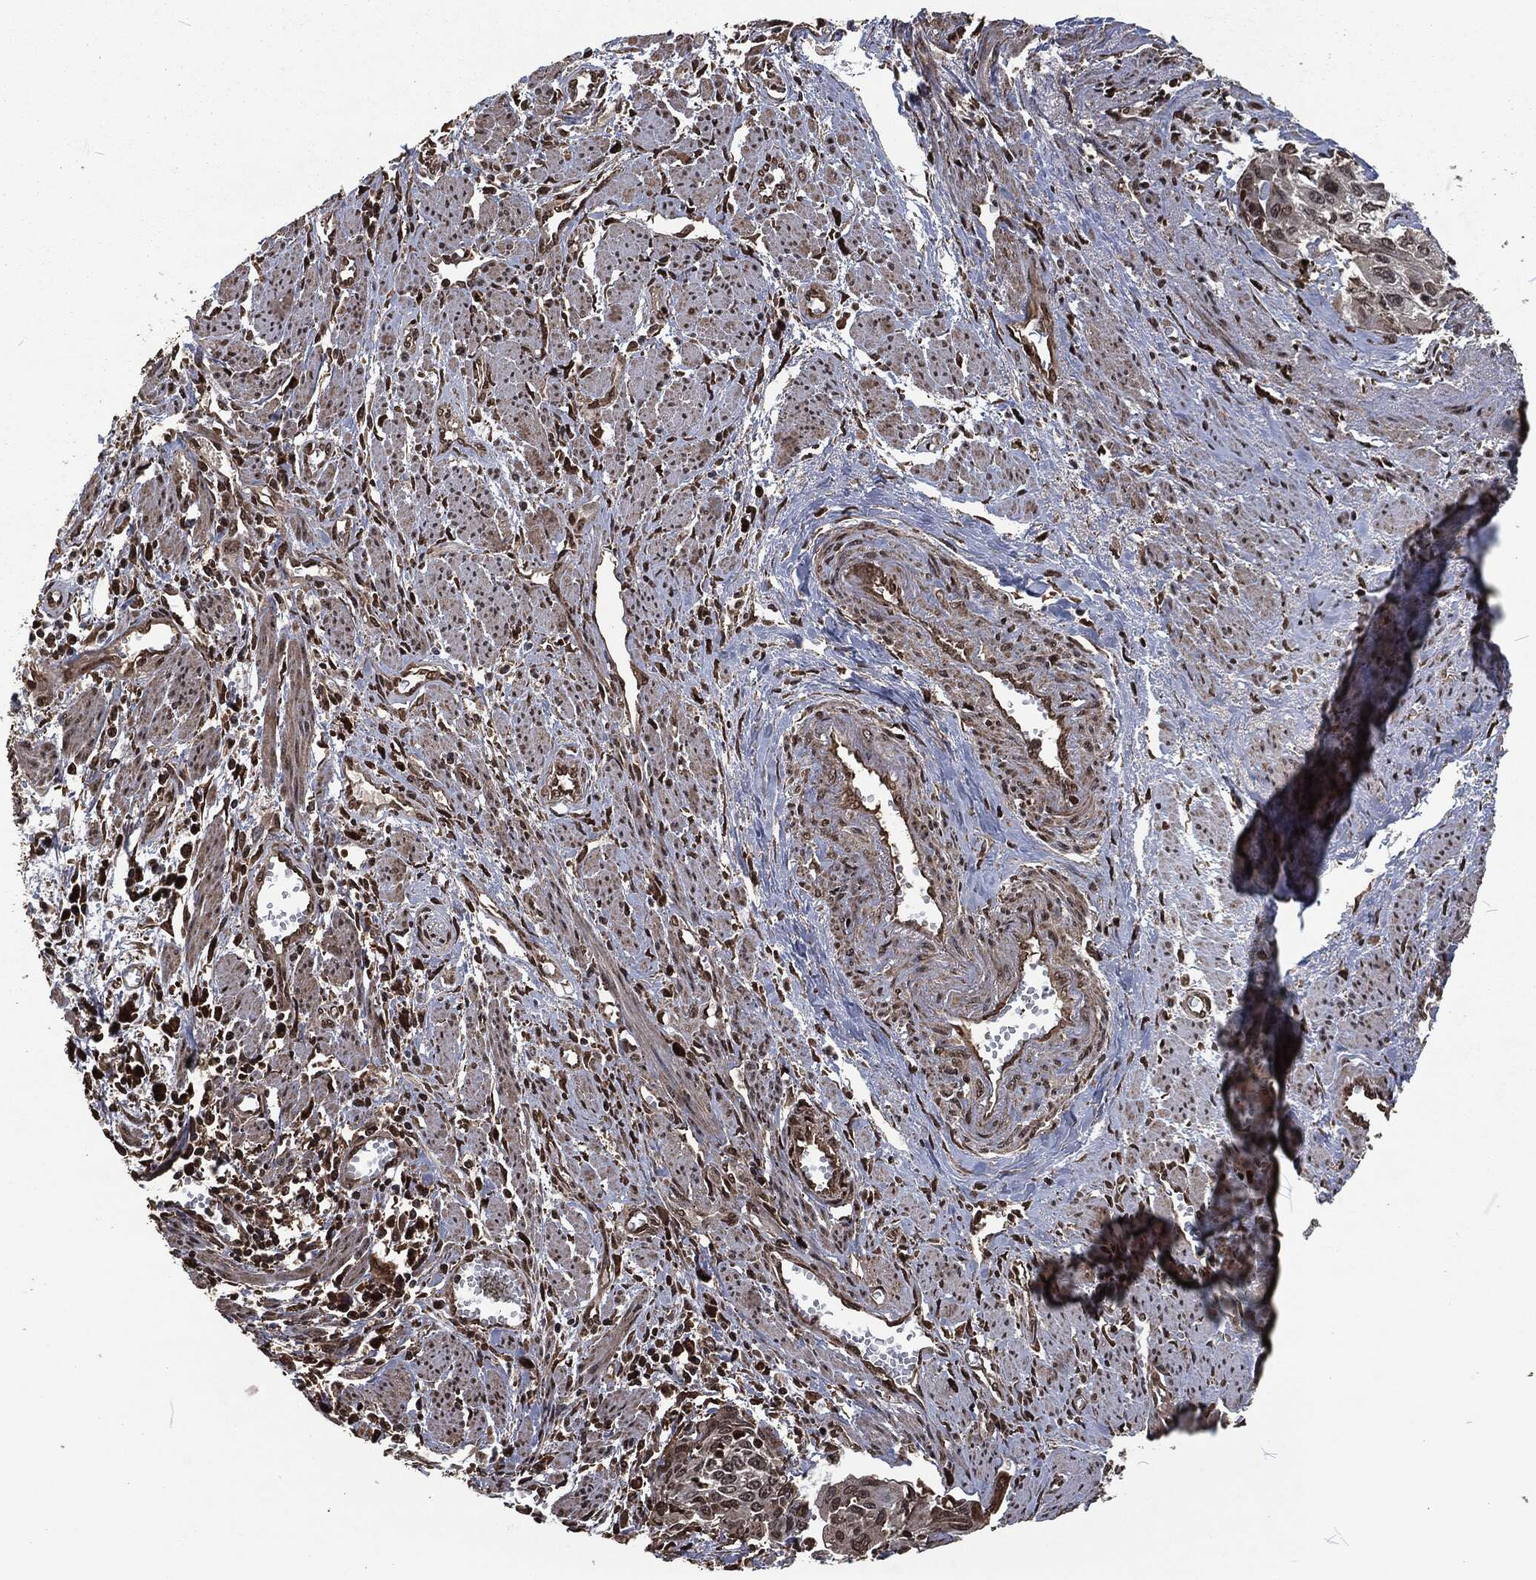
{"staining": {"intensity": "weak", "quantity": "25%-75%", "location": "nuclear"}, "tissue": "cervical cancer", "cell_type": "Tumor cells", "image_type": "cancer", "snomed": [{"axis": "morphology", "description": "Squamous cell carcinoma, NOS"}, {"axis": "topography", "description": "Cervix"}], "caption": "A photomicrograph showing weak nuclear staining in about 25%-75% of tumor cells in cervical cancer, as visualized by brown immunohistochemical staining.", "gene": "SNAI1", "patient": {"sex": "female", "age": 58}}